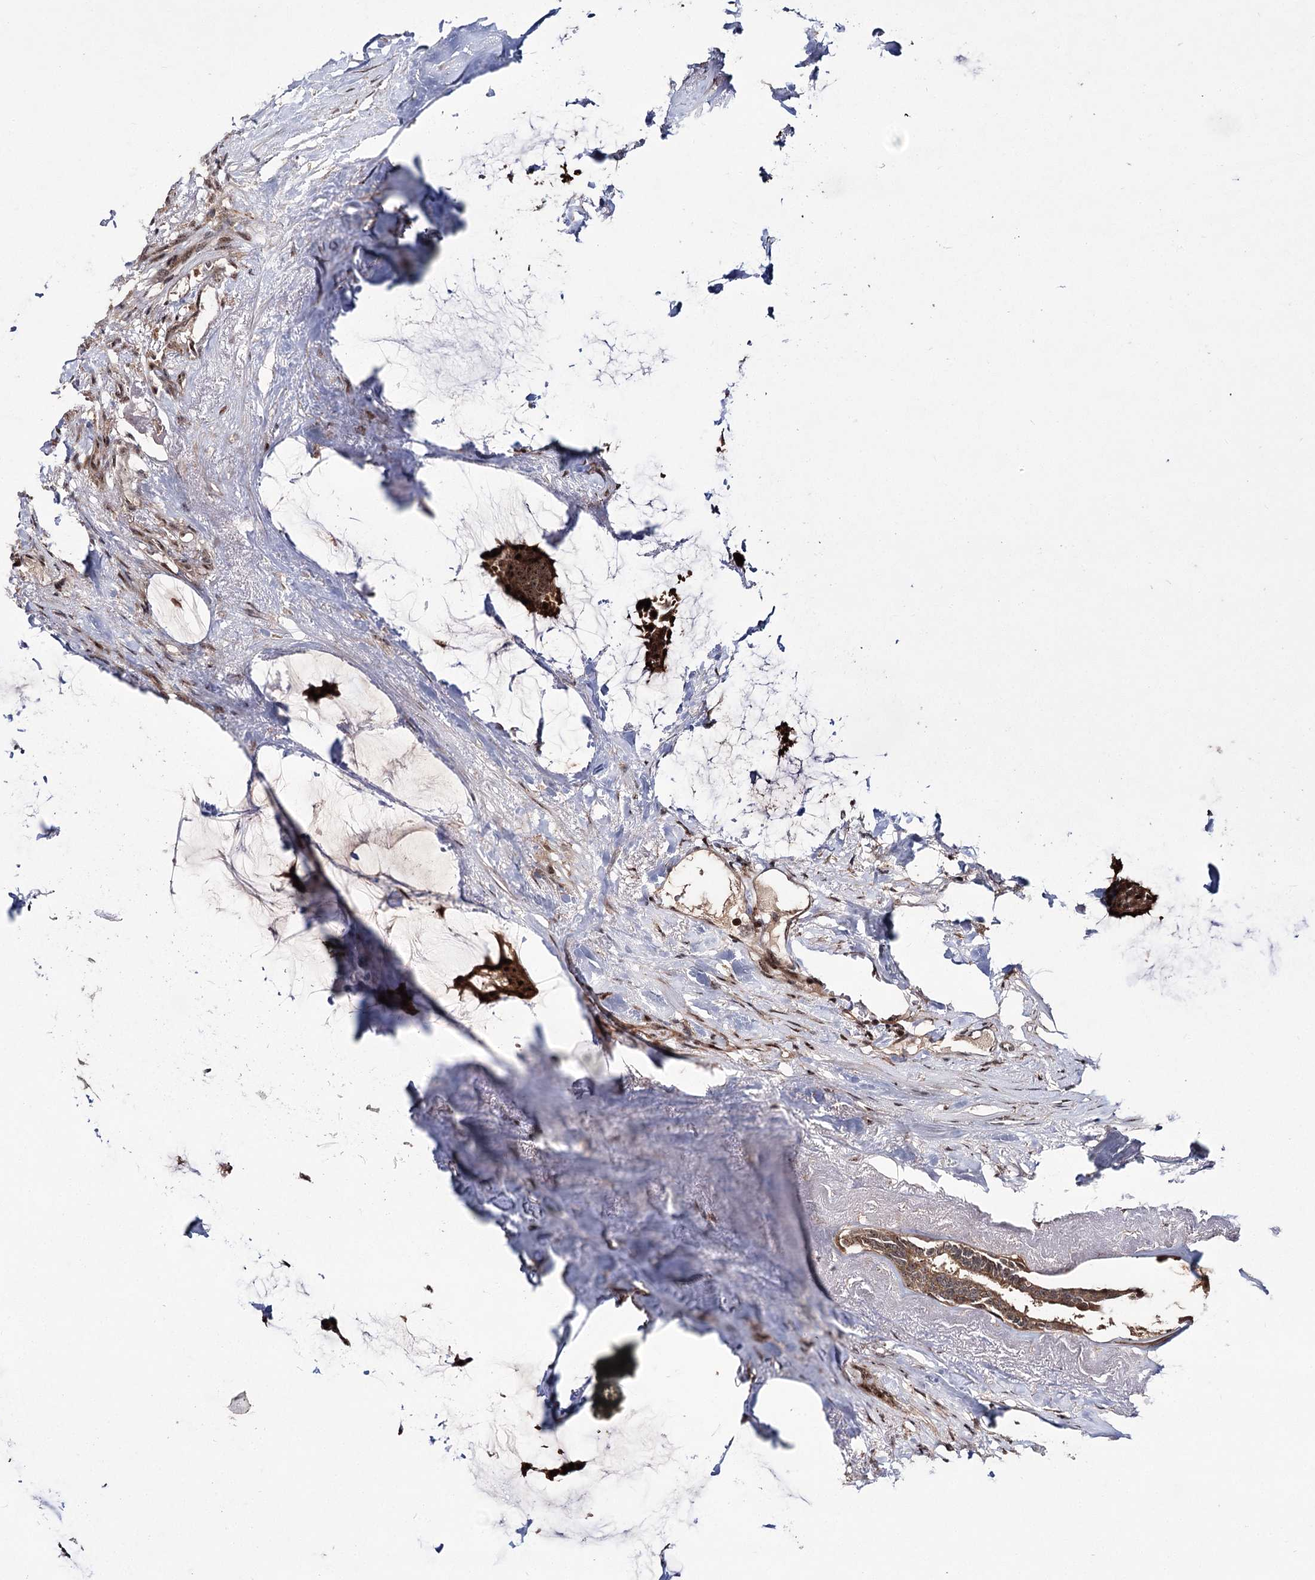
{"staining": {"intensity": "strong", "quantity": ">75%", "location": "cytoplasmic/membranous,nuclear"}, "tissue": "breast cancer", "cell_type": "Tumor cells", "image_type": "cancer", "snomed": [{"axis": "morphology", "description": "Duct carcinoma"}, {"axis": "topography", "description": "Breast"}], "caption": "Immunohistochemical staining of breast cancer (infiltrating ductal carcinoma) exhibits high levels of strong cytoplasmic/membranous and nuclear protein expression in about >75% of tumor cells. (IHC, brightfield microscopy, high magnification).", "gene": "MKNK2", "patient": {"sex": "female", "age": 93}}